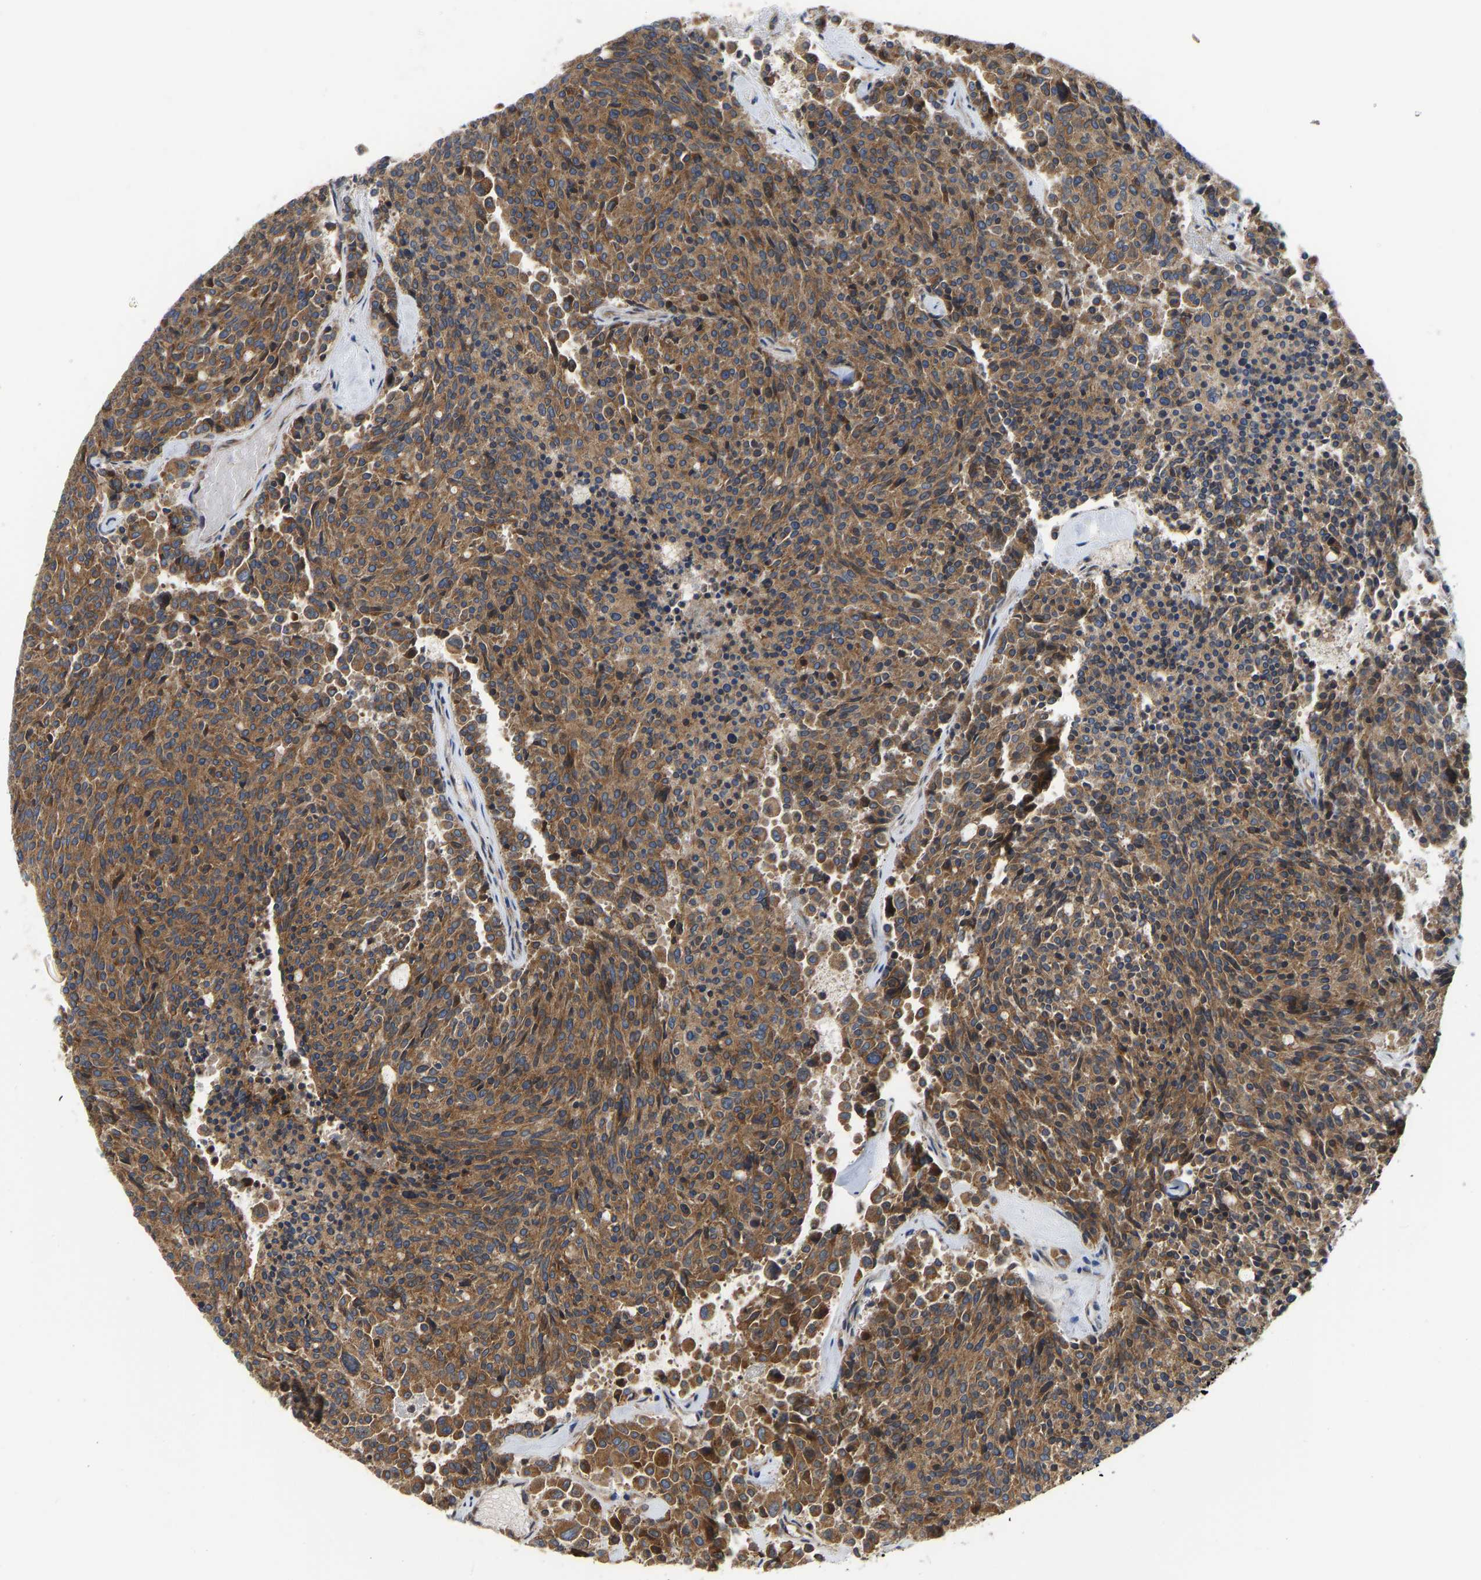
{"staining": {"intensity": "moderate", "quantity": ">75%", "location": "cytoplasmic/membranous"}, "tissue": "carcinoid", "cell_type": "Tumor cells", "image_type": "cancer", "snomed": [{"axis": "morphology", "description": "Carcinoid, malignant, NOS"}, {"axis": "topography", "description": "Pancreas"}], "caption": "Tumor cells reveal medium levels of moderate cytoplasmic/membranous expression in approximately >75% of cells in human carcinoid (malignant).", "gene": "FLNB", "patient": {"sex": "female", "age": 54}}